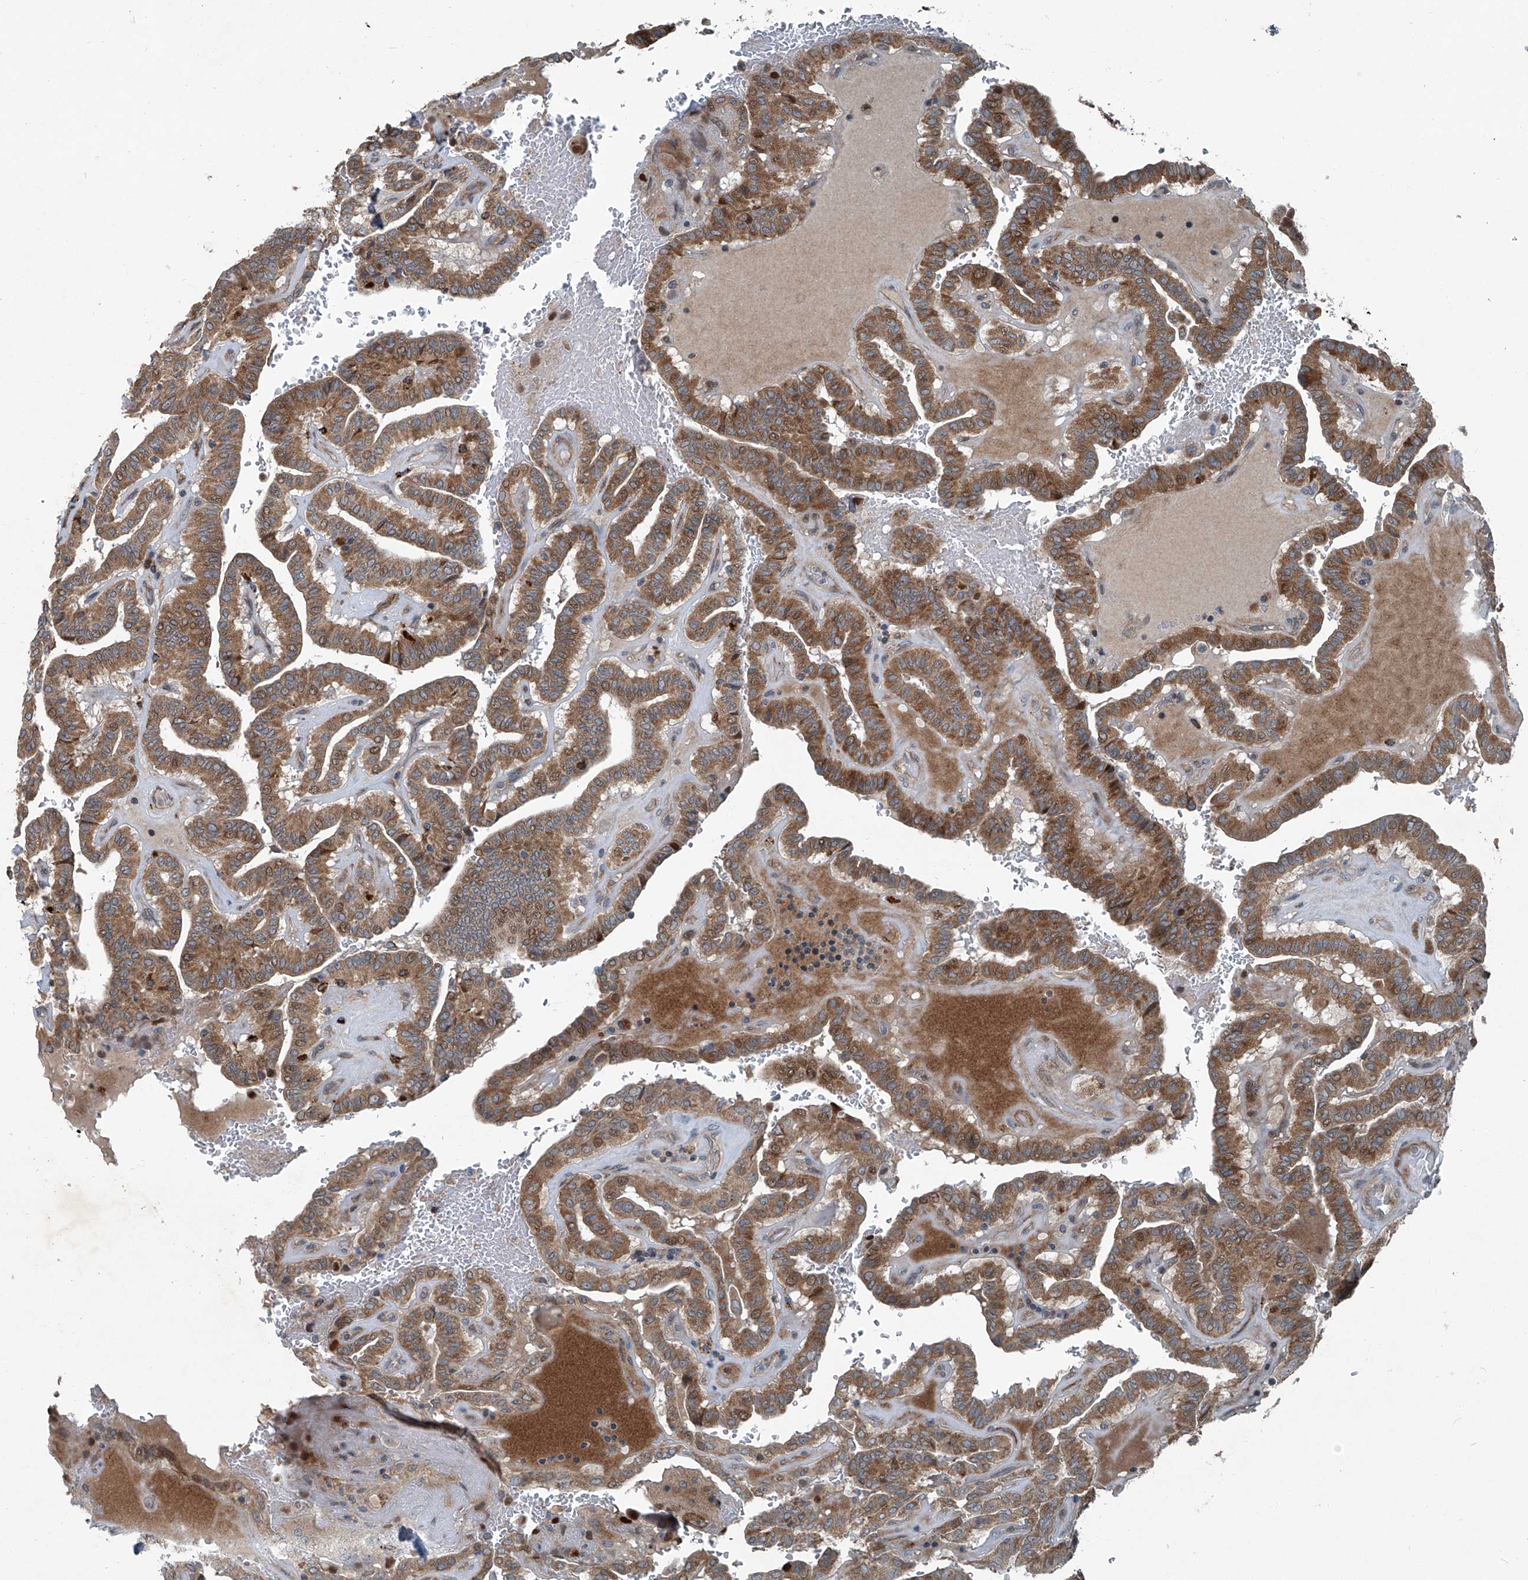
{"staining": {"intensity": "moderate", "quantity": ">75%", "location": "cytoplasmic/membranous"}, "tissue": "thyroid cancer", "cell_type": "Tumor cells", "image_type": "cancer", "snomed": [{"axis": "morphology", "description": "Papillary adenocarcinoma, NOS"}, {"axis": "topography", "description": "Thyroid gland"}], "caption": "Moderate cytoplasmic/membranous staining is appreciated in approximately >75% of tumor cells in thyroid papillary adenocarcinoma. (DAB IHC with brightfield microscopy, high magnification).", "gene": "SENP2", "patient": {"sex": "male", "age": 77}}